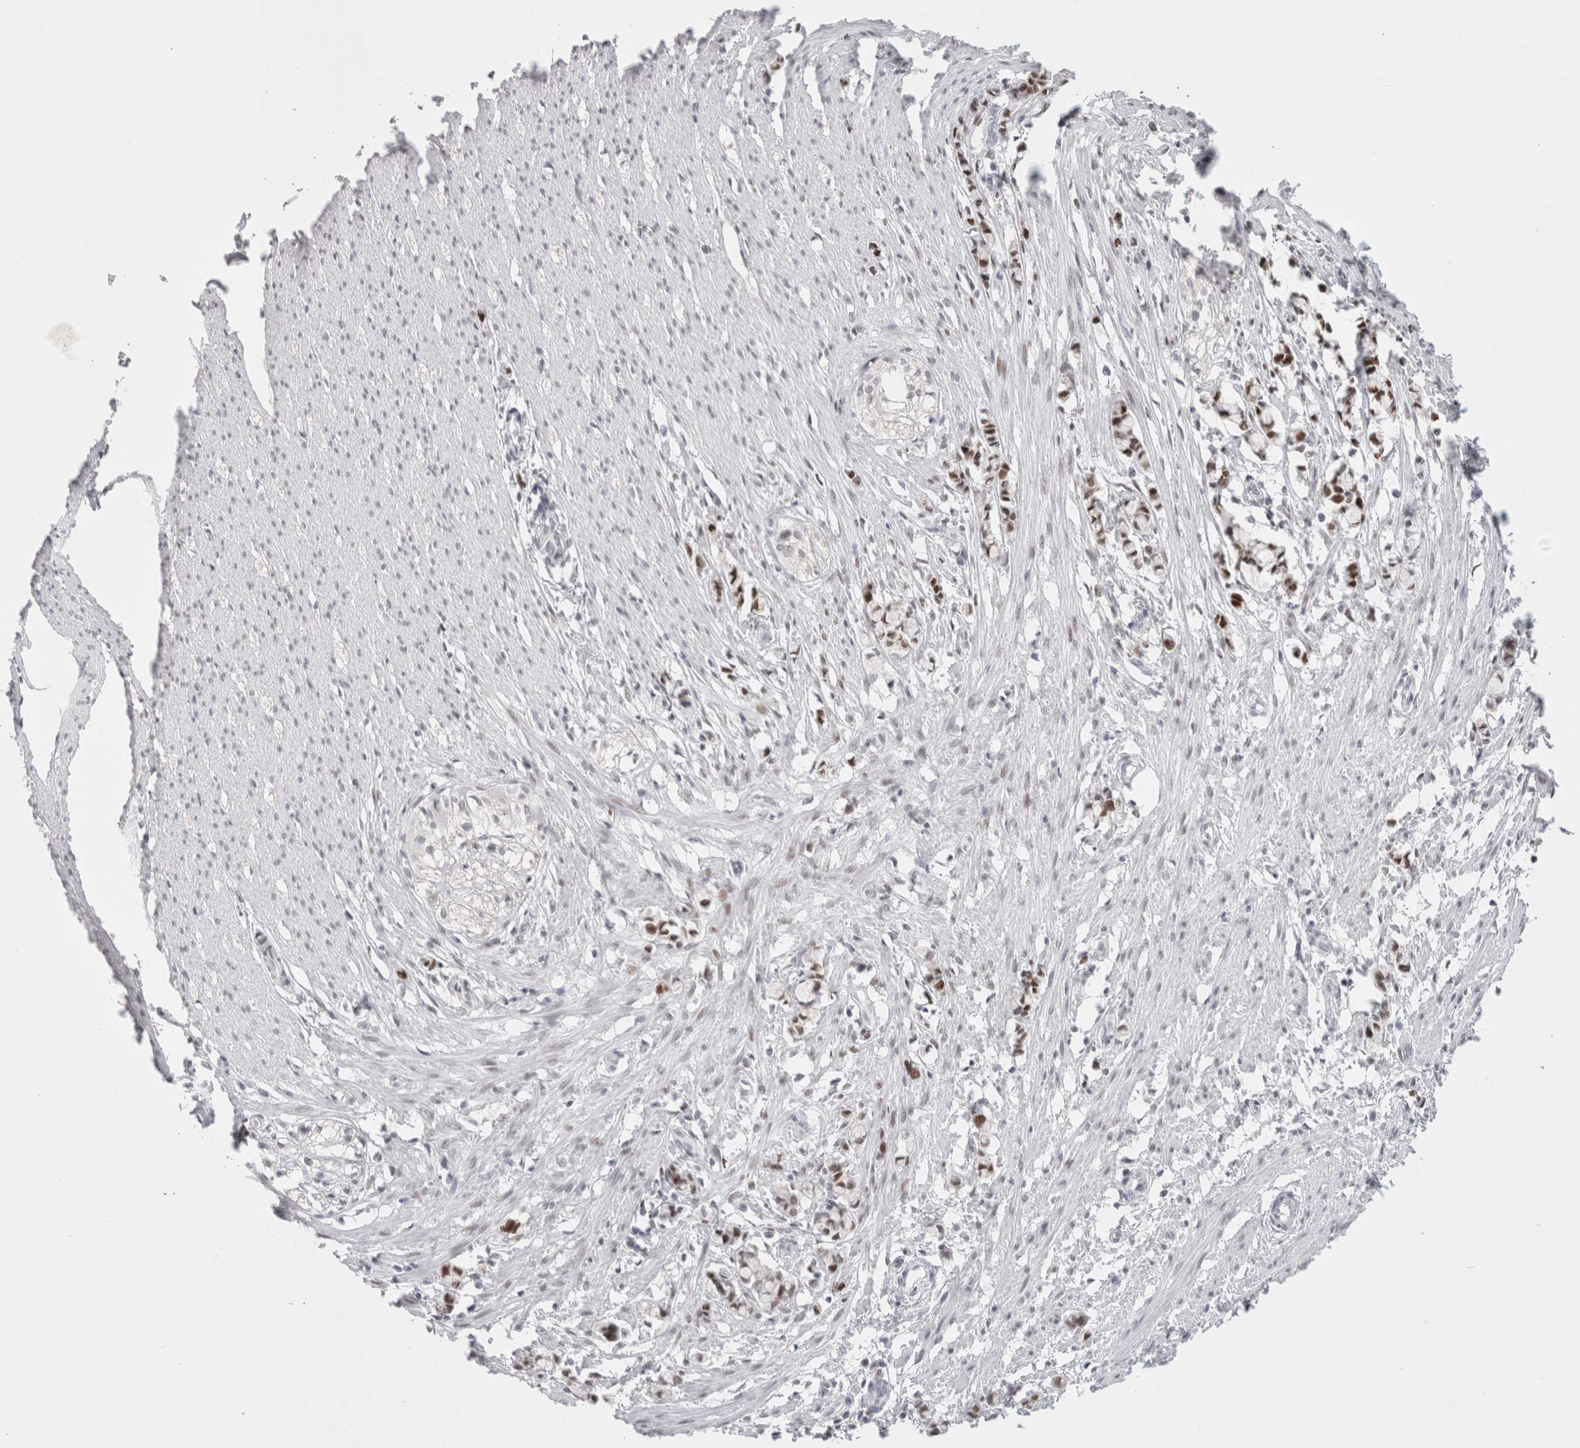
{"staining": {"intensity": "weak", "quantity": "<25%", "location": "nuclear"}, "tissue": "smooth muscle", "cell_type": "Smooth muscle cells", "image_type": "normal", "snomed": [{"axis": "morphology", "description": "Normal tissue, NOS"}, {"axis": "morphology", "description": "Adenocarcinoma, NOS"}, {"axis": "topography", "description": "Smooth muscle"}, {"axis": "topography", "description": "Colon"}], "caption": "High power microscopy micrograph of an immunohistochemistry (IHC) photomicrograph of normal smooth muscle, revealing no significant positivity in smooth muscle cells.", "gene": "SMARCC1", "patient": {"sex": "male", "age": 14}}